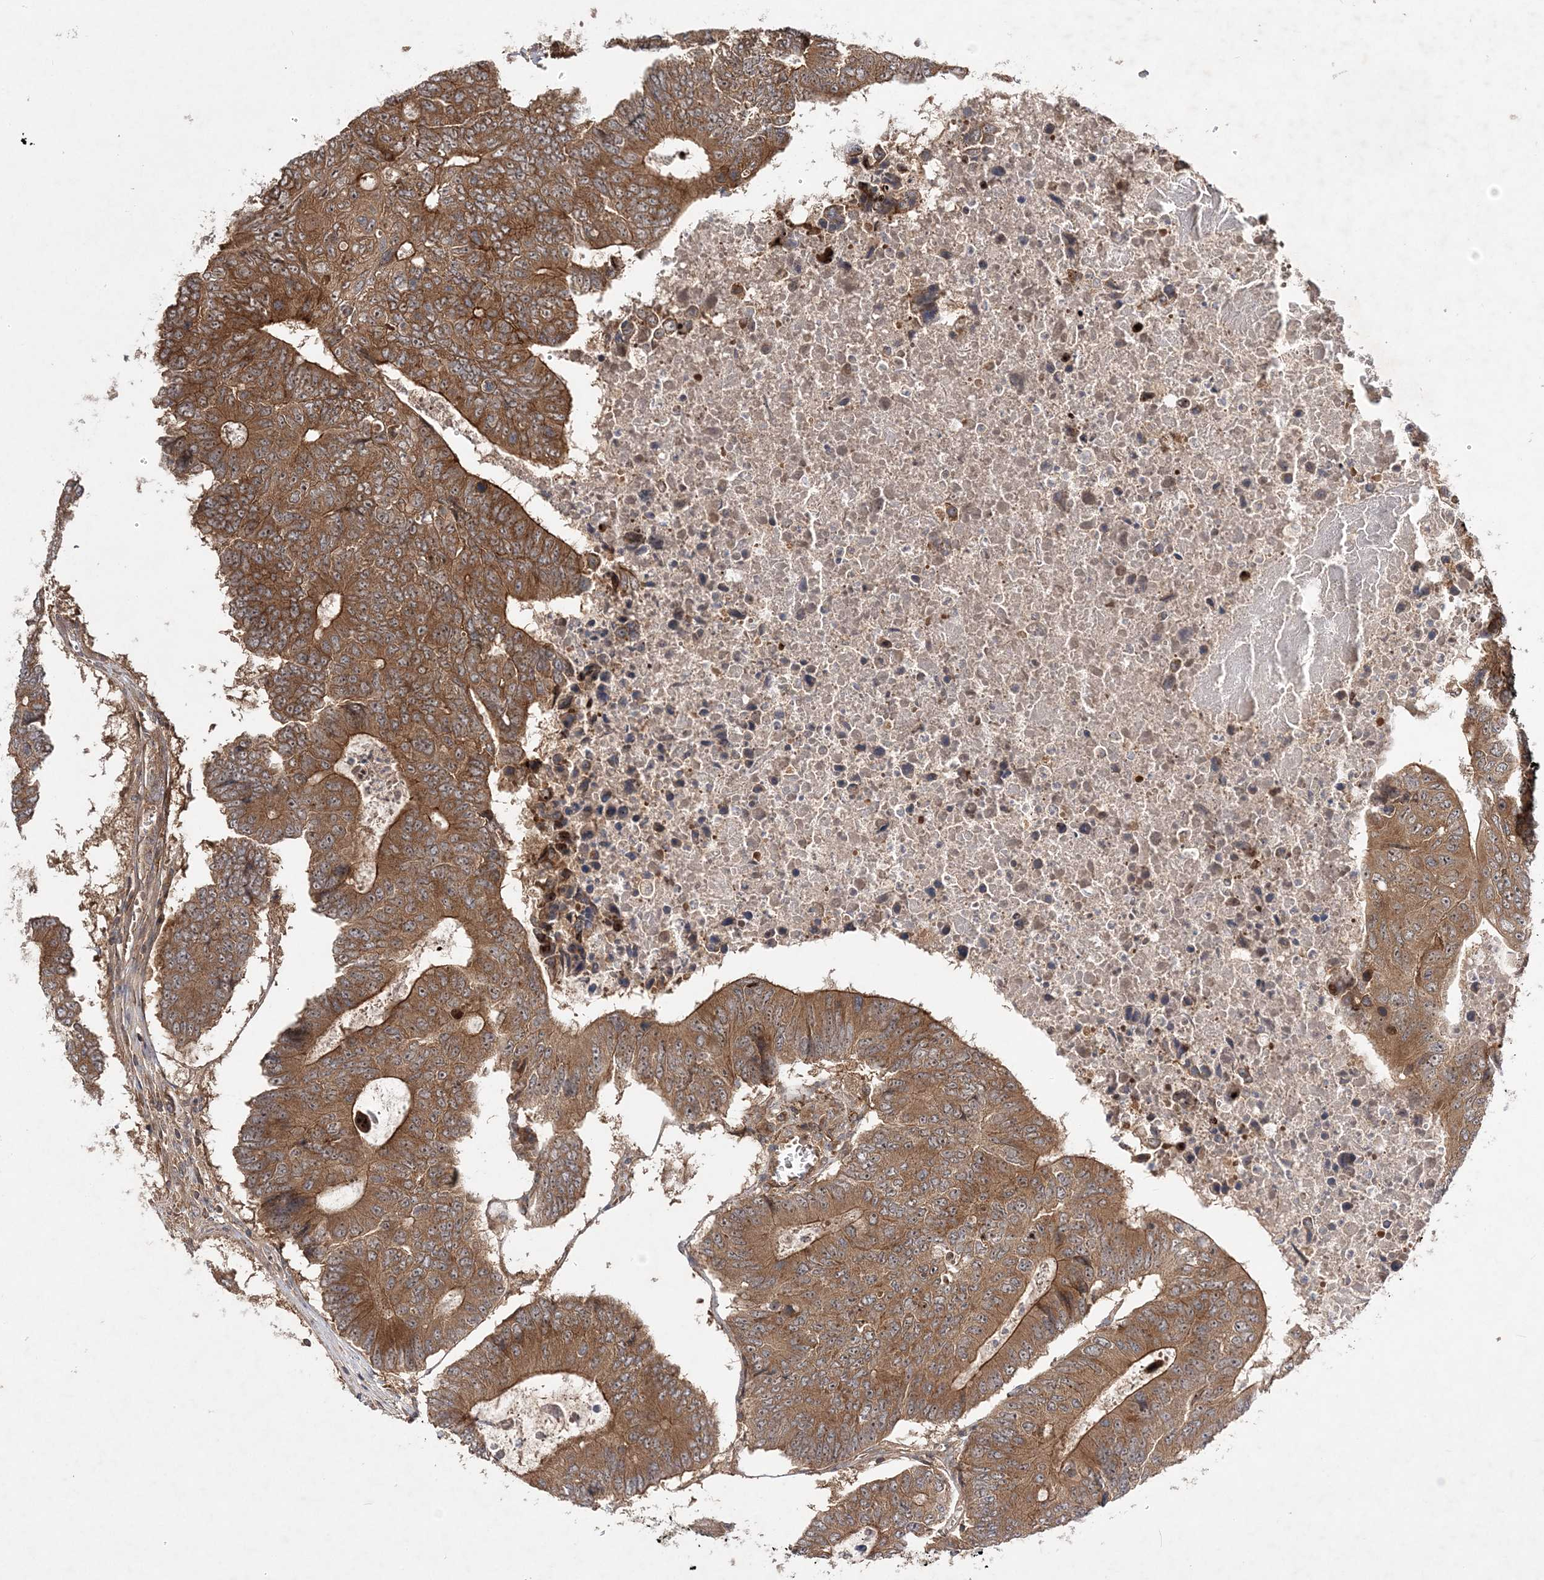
{"staining": {"intensity": "moderate", "quantity": ">75%", "location": "cytoplasmic/membranous"}, "tissue": "colorectal cancer", "cell_type": "Tumor cells", "image_type": "cancer", "snomed": [{"axis": "morphology", "description": "Adenocarcinoma, NOS"}, {"axis": "topography", "description": "Colon"}], "caption": "Immunohistochemical staining of colorectal cancer demonstrates medium levels of moderate cytoplasmic/membranous expression in approximately >75% of tumor cells.", "gene": "TMEM9B", "patient": {"sex": "male", "age": 87}}